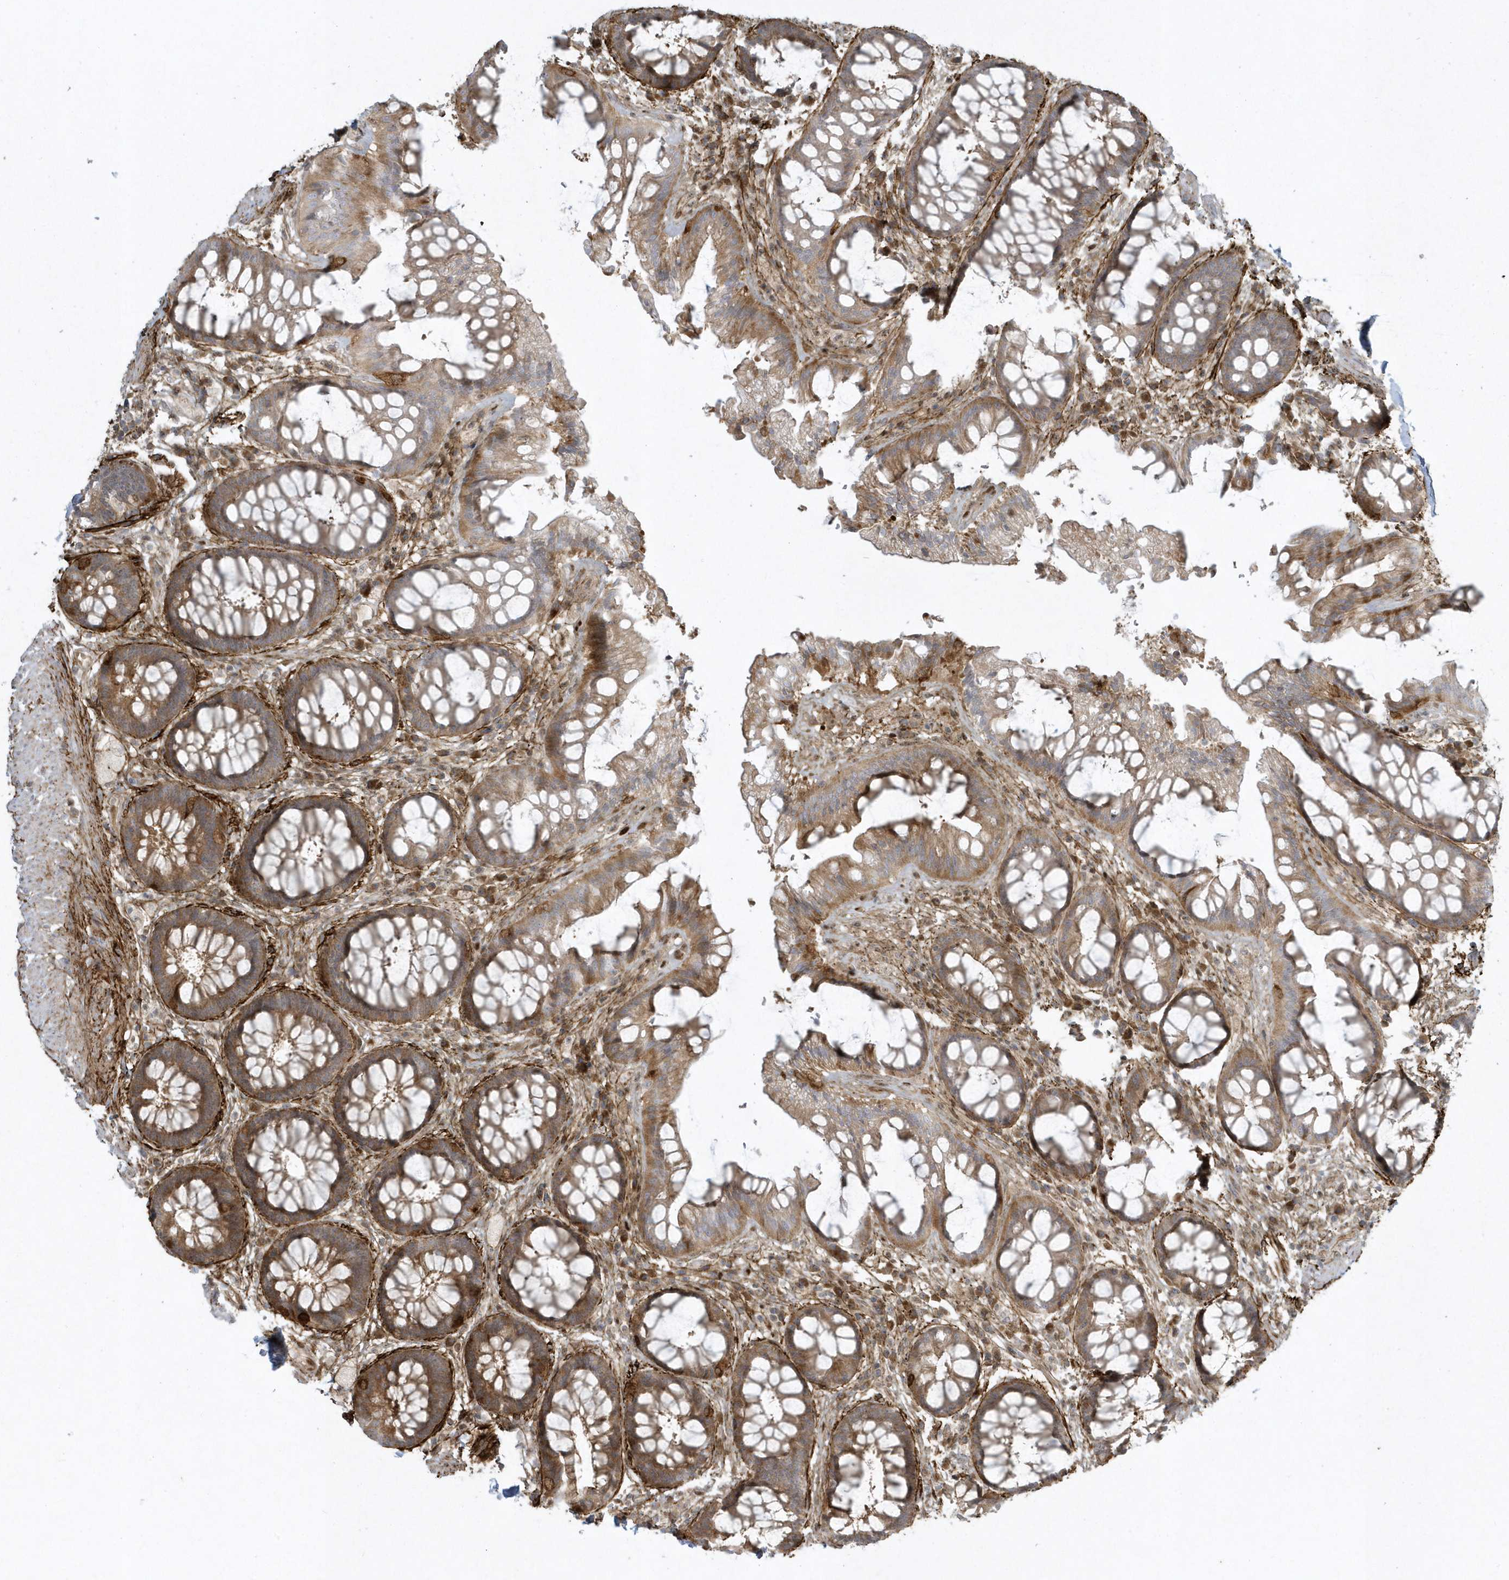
{"staining": {"intensity": "moderate", "quantity": ">75%", "location": "cytoplasmic/membranous"}, "tissue": "rectum", "cell_type": "Glandular cells", "image_type": "normal", "snomed": [{"axis": "morphology", "description": "Normal tissue, NOS"}, {"axis": "topography", "description": "Rectum"}], "caption": "IHC (DAB (3,3'-diaminobenzidine)) staining of unremarkable rectum displays moderate cytoplasmic/membranous protein staining in approximately >75% of glandular cells. (brown staining indicates protein expression, while blue staining denotes nuclei).", "gene": "MASP2", "patient": {"sex": "female", "age": 46}}